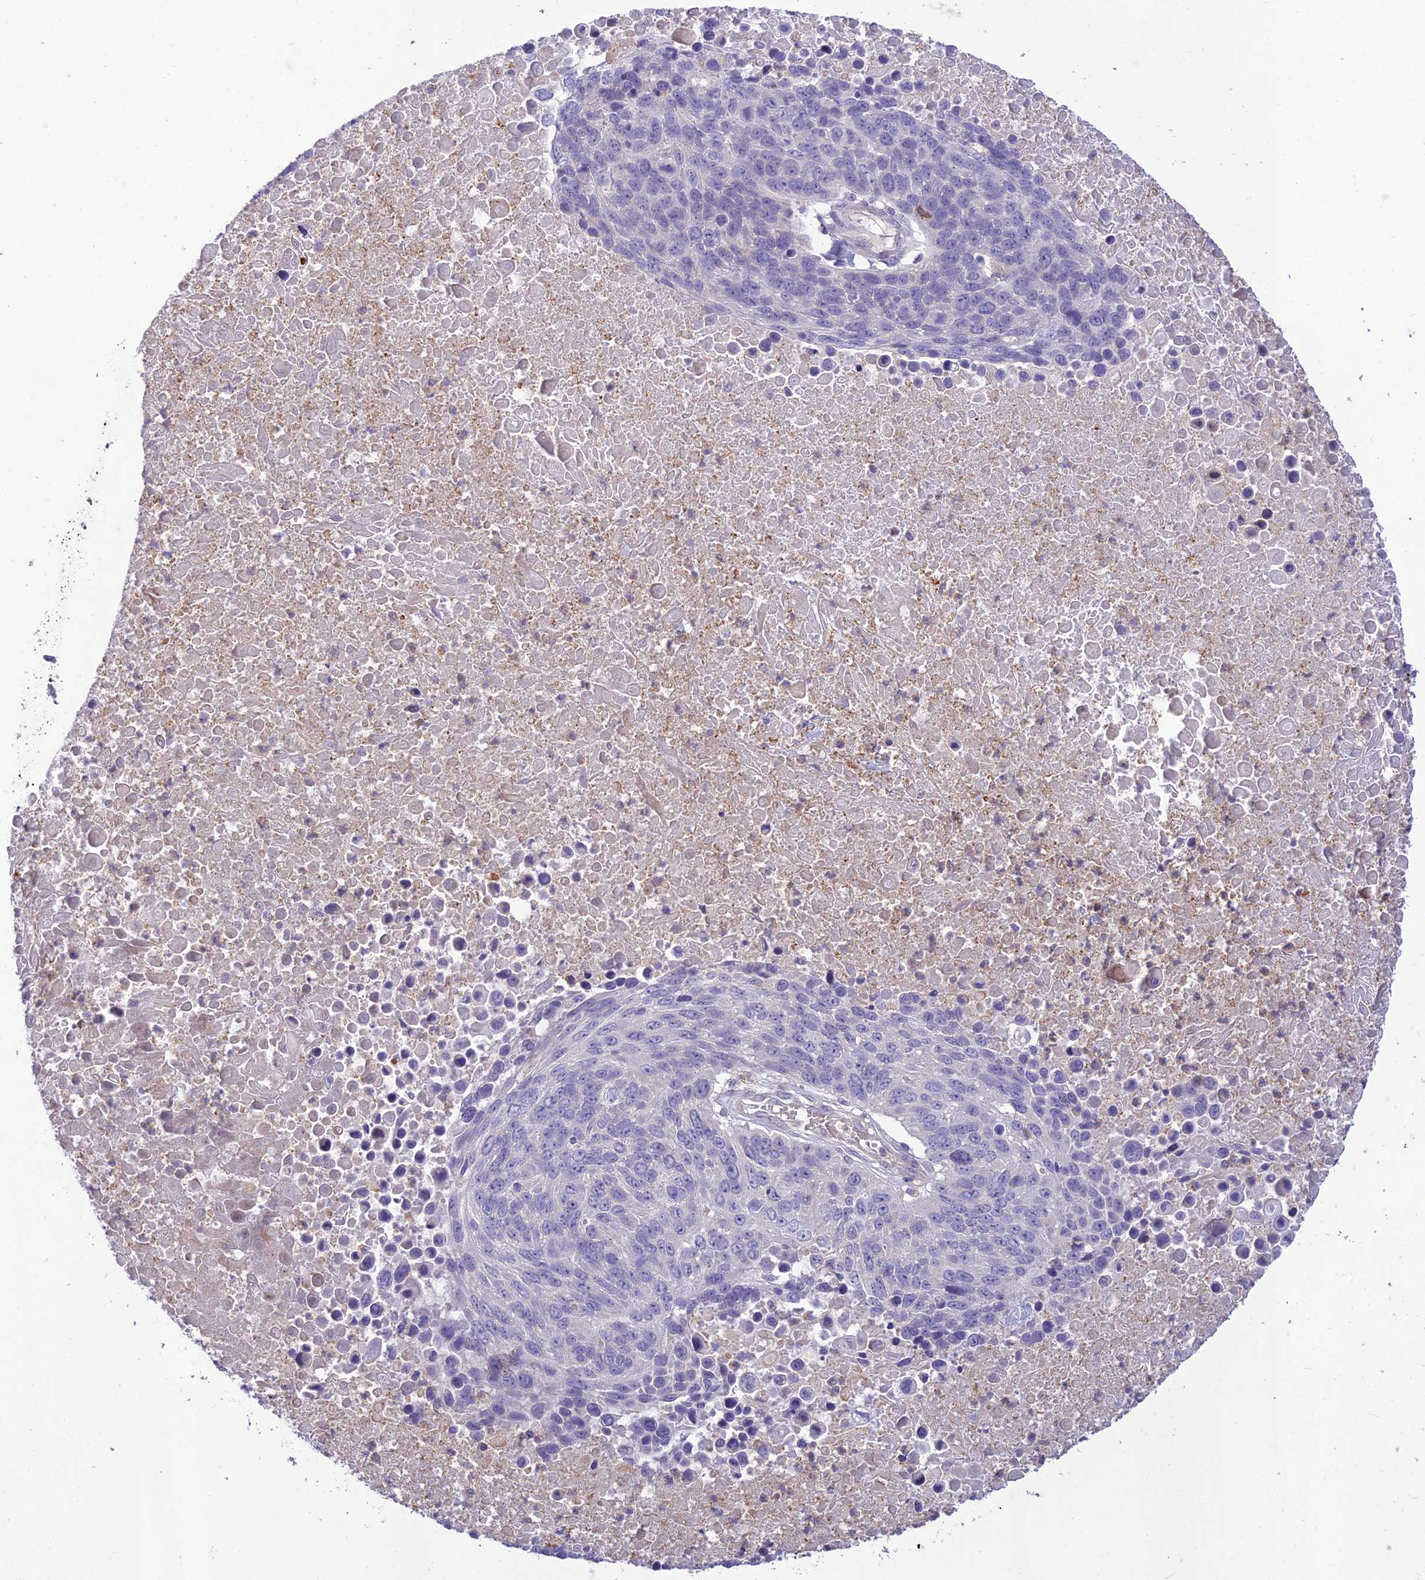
{"staining": {"intensity": "negative", "quantity": "none", "location": "none"}, "tissue": "lung cancer", "cell_type": "Tumor cells", "image_type": "cancer", "snomed": [{"axis": "morphology", "description": "Normal tissue, NOS"}, {"axis": "morphology", "description": "Squamous cell carcinoma, NOS"}, {"axis": "topography", "description": "Lymph node"}, {"axis": "topography", "description": "Lung"}], "caption": "There is no significant positivity in tumor cells of lung squamous cell carcinoma.", "gene": "ITGAE", "patient": {"sex": "male", "age": 66}}